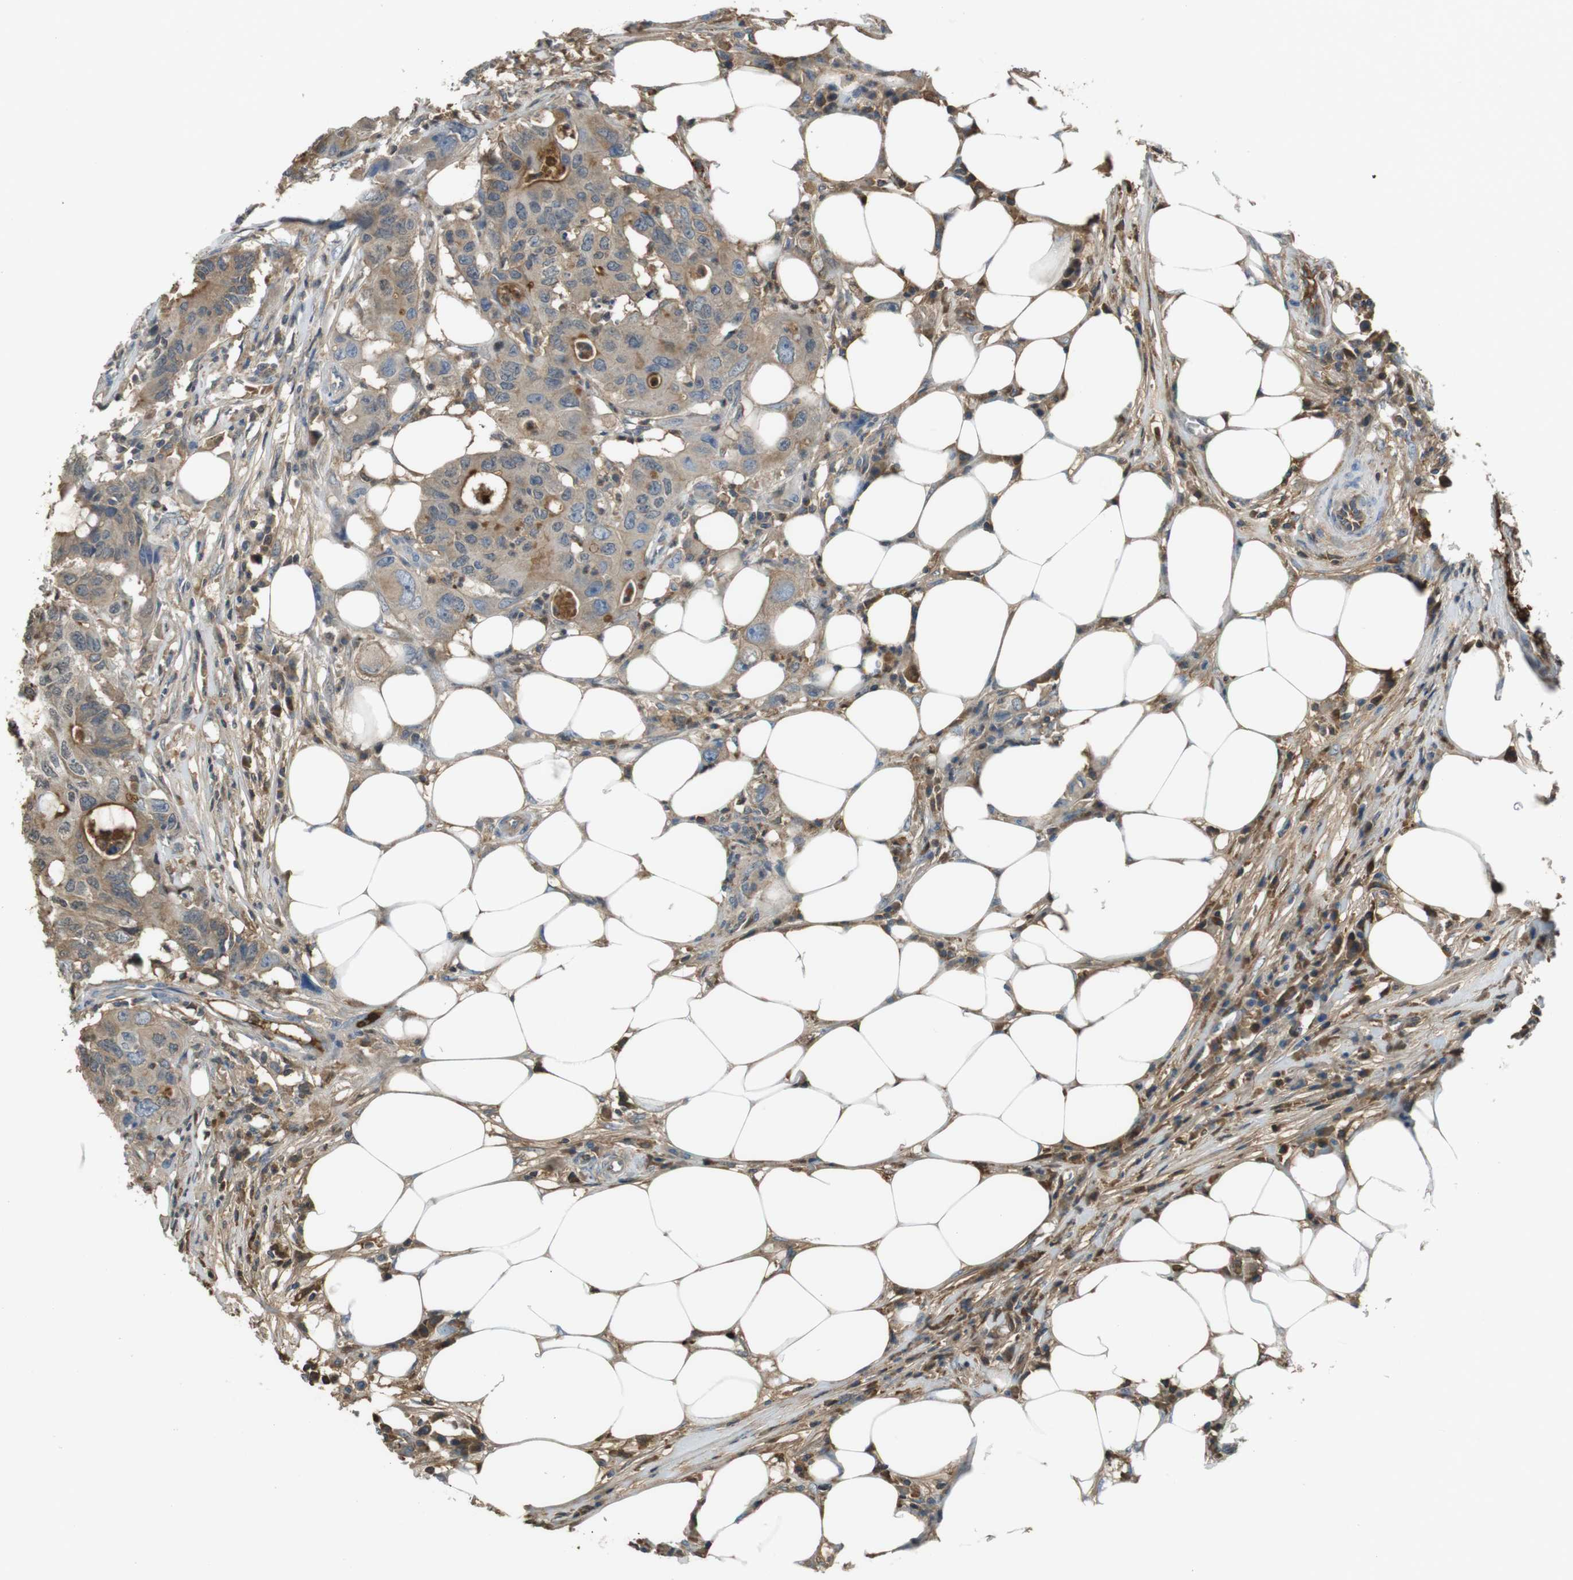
{"staining": {"intensity": "weak", "quantity": ">75%", "location": "cytoplasmic/membranous"}, "tissue": "colorectal cancer", "cell_type": "Tumor cells", "image_type": "cancer", "snomed": [{"axis": "morphology", "description": "Adenocarcinoma, NOS"}, {"axis": "topography", "description": "Colon"}], "caption": "Colorectal adenocarcinoma stained for a protein (brown) shows weak cytoplasmic/membranous positive staining in approximately >75% of tumor cells.", "gene": "LTBP4", "patient": {"sex": "male", "age": 71}}